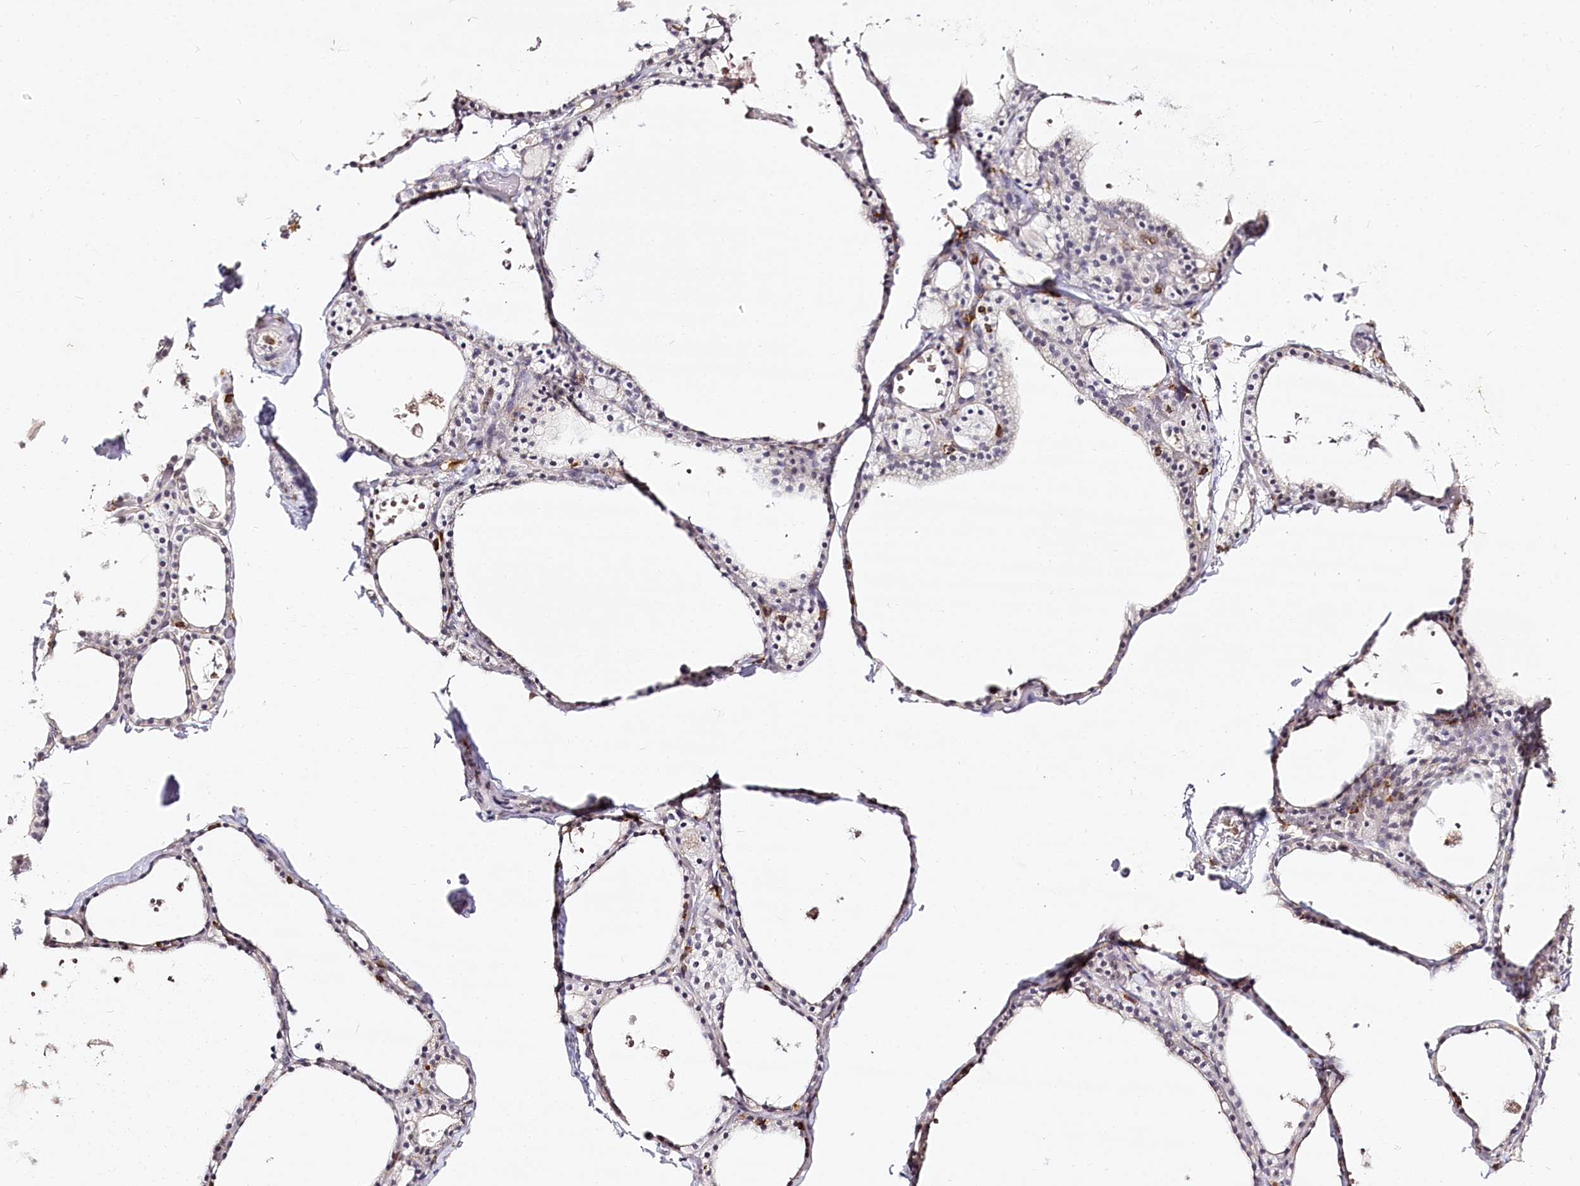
{"staining": {"intensity": "negative", "quantity": "none", "location": "none"}, "tissue": "thyroid gland", "cell_type": "Glandular cells", "image_type": "normal", "snomed": [{"axis": "morphology", "description": "Normal tissue, NOS"}, {"axis": "topography", "description": "Thyroid gland"}], "caption": "Immunohistochemistry (IHC) of benign thyroid gland exhibits no positivity in glandular cells. (Immunohistochemistry (IHC), brightfield microscopy, high magnification).", "gene": "DOCK2", "patient": {"sex": "male", "age": 56}}